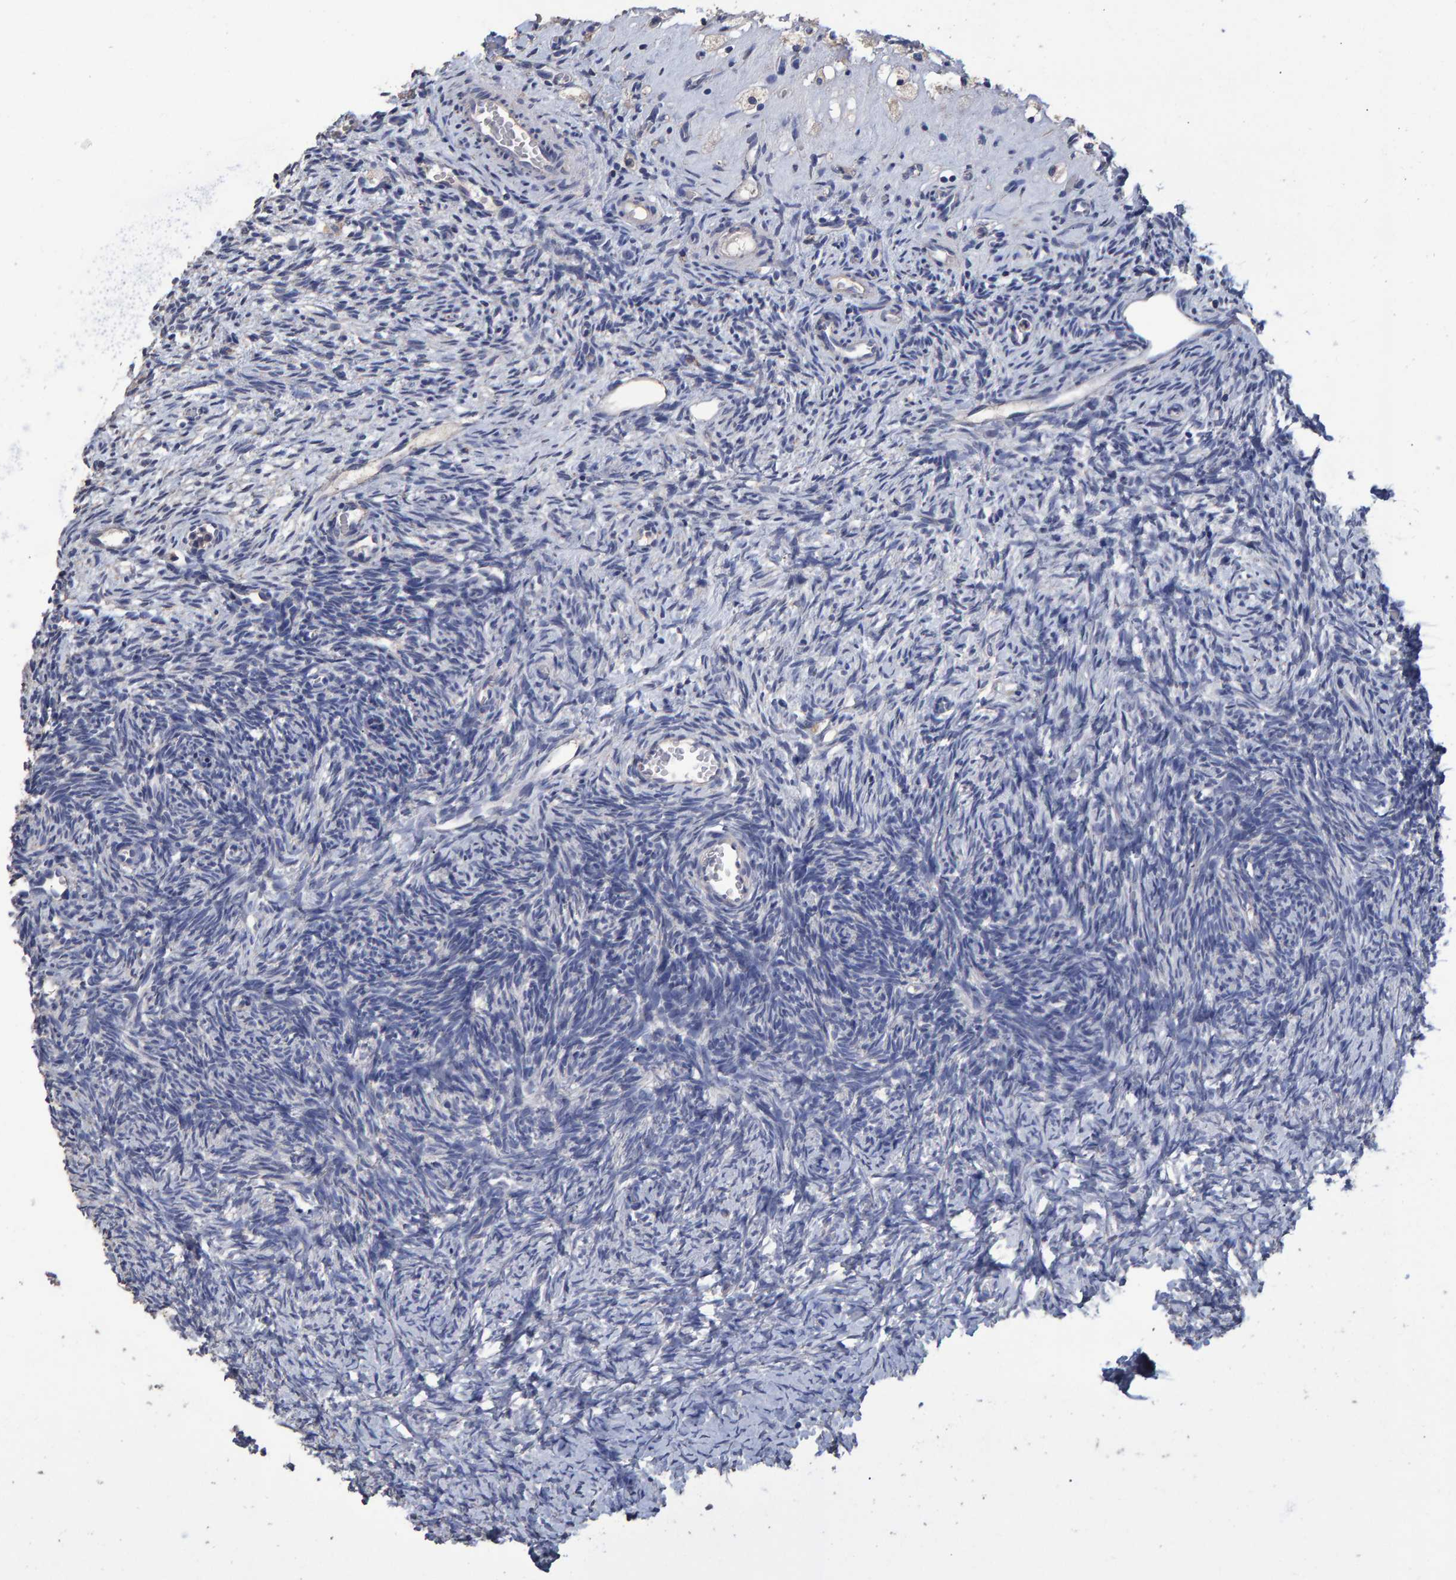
{"staining": {"intensity": "negative", "quantity": "none", "location": "none"}, "tissue": "ovary", "cell_type": "Follicle cells", "image_type": "normal", "snomed": [{"axis": "morphology", "description": "Normal tissue, NOS"}, {"axis": "topography", "description": "Ovary"}], "caption": "Immunohistochemistry photomicrograph of unremarkable ovary stained for a protein (brown), which exhibits no expression in follicle cells. The staining is performed using DAB (3,3'-diaminobenzidine) brown chromogen with nuclei counter-stained in using hematoxylin.", "gene": "HEMGN", "patient": {"sex": "female", "age": 34}}